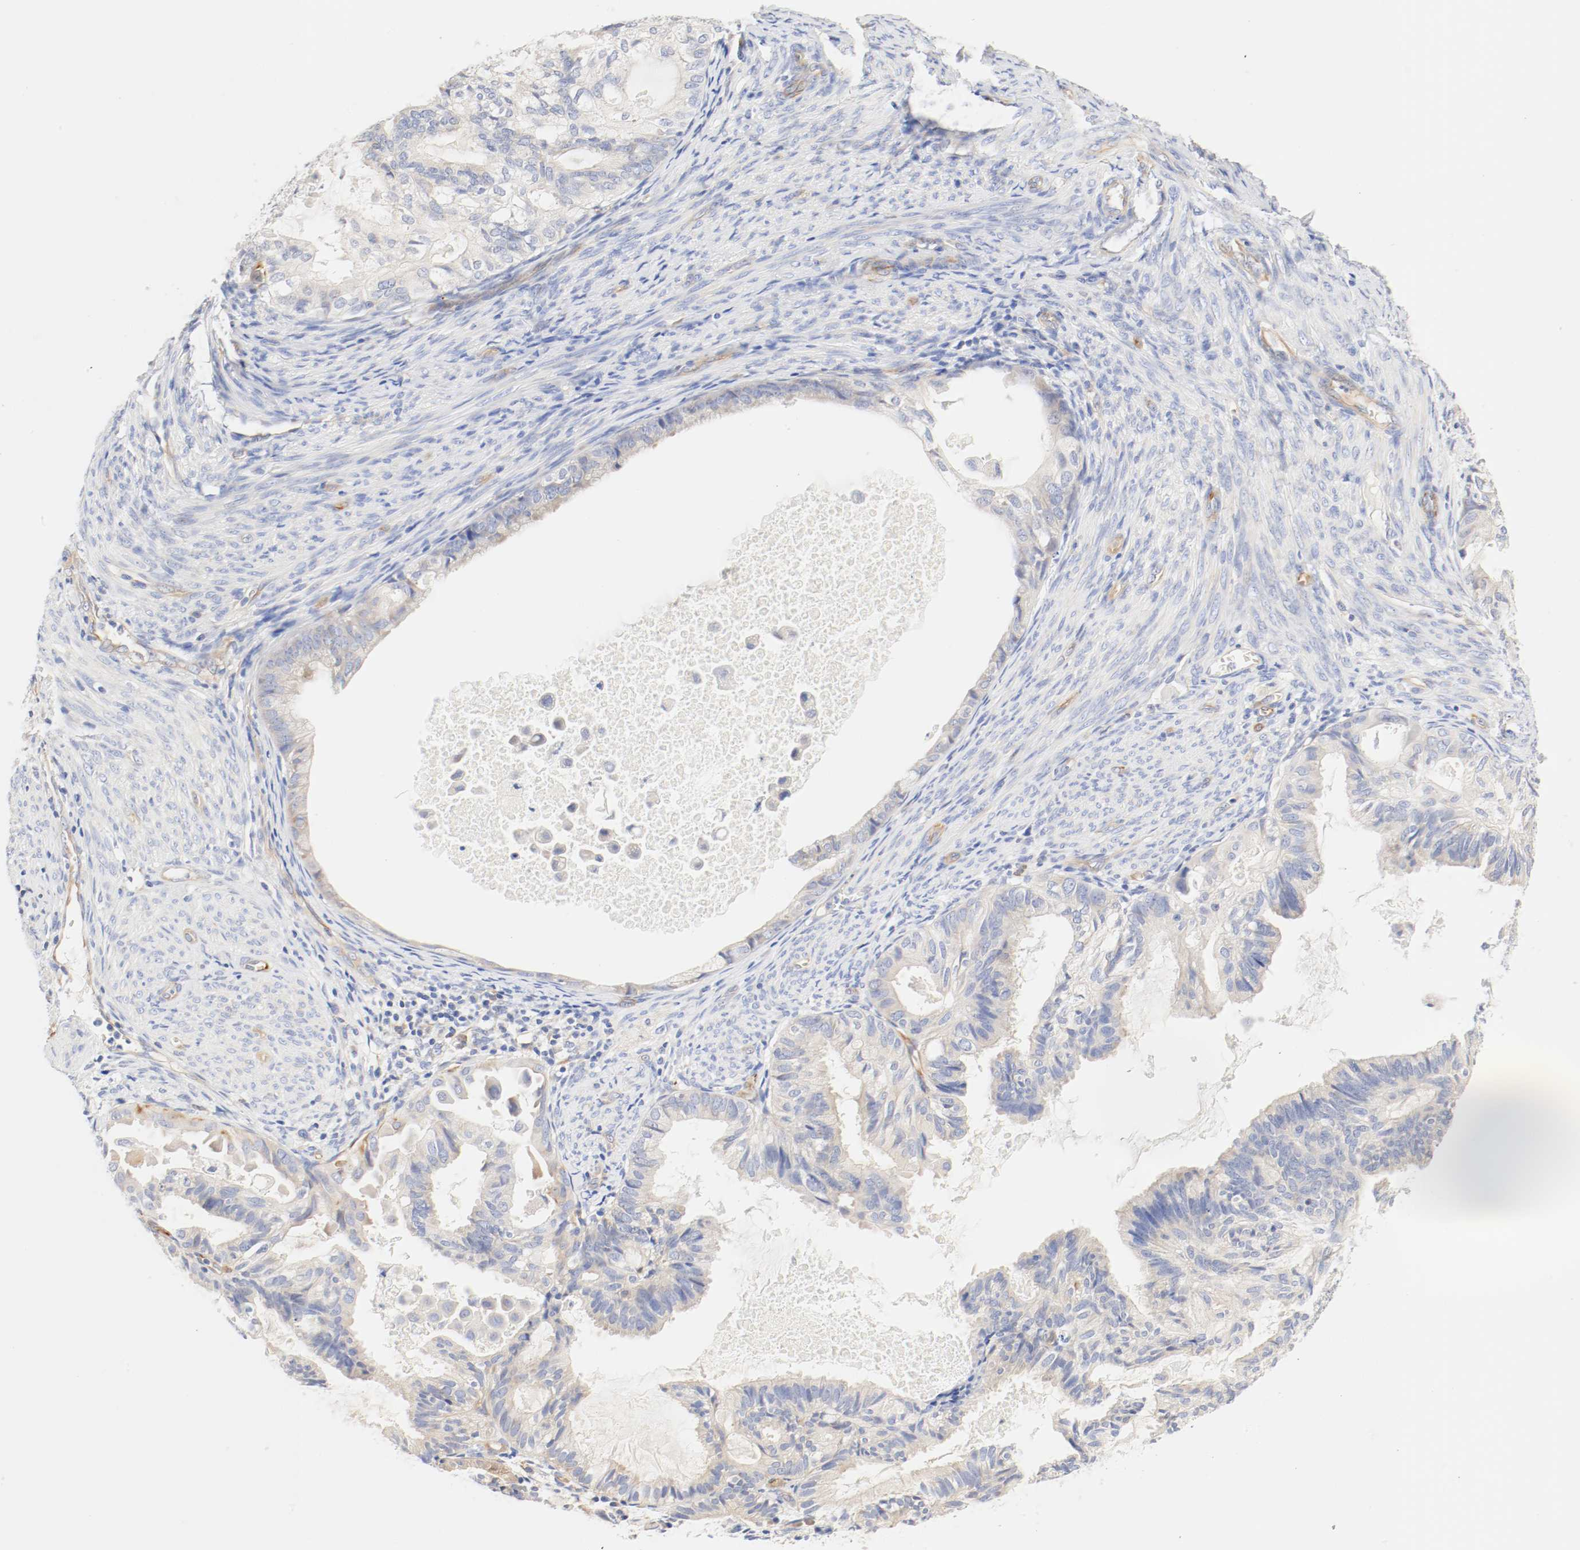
{"staining": {"intensity": "weak", "quantity": "25%-75%", "location": "cytoplasmic/membranous"}, "tissue": "cervical cancer", "cell_type": "Tumor cells", "image_type": "cancer", "snomed": [{"axis": "morphology", "description": "Normal tissue, NOS"}, {"axis": "morphology", "description": "Adenocarcinoma, NOS"}, {"axis": "topography", "description": "Cervix"}, {"axis": "topography", "description": "Endometrium"}], "caption": "Cervical cancer was stained to show a protein in brown. There is low levels of weak cytoplasmic/membranous positivity in approximately 25%-75% of tumor cells. (Stains: DAB (3,3'-diaminobenzidine) in brown, nuclei in blue, Microscopy: brightfield microscopy at high magnification).", "gene": "GIT1", "patient": {"sex": "female", "age": 86}}